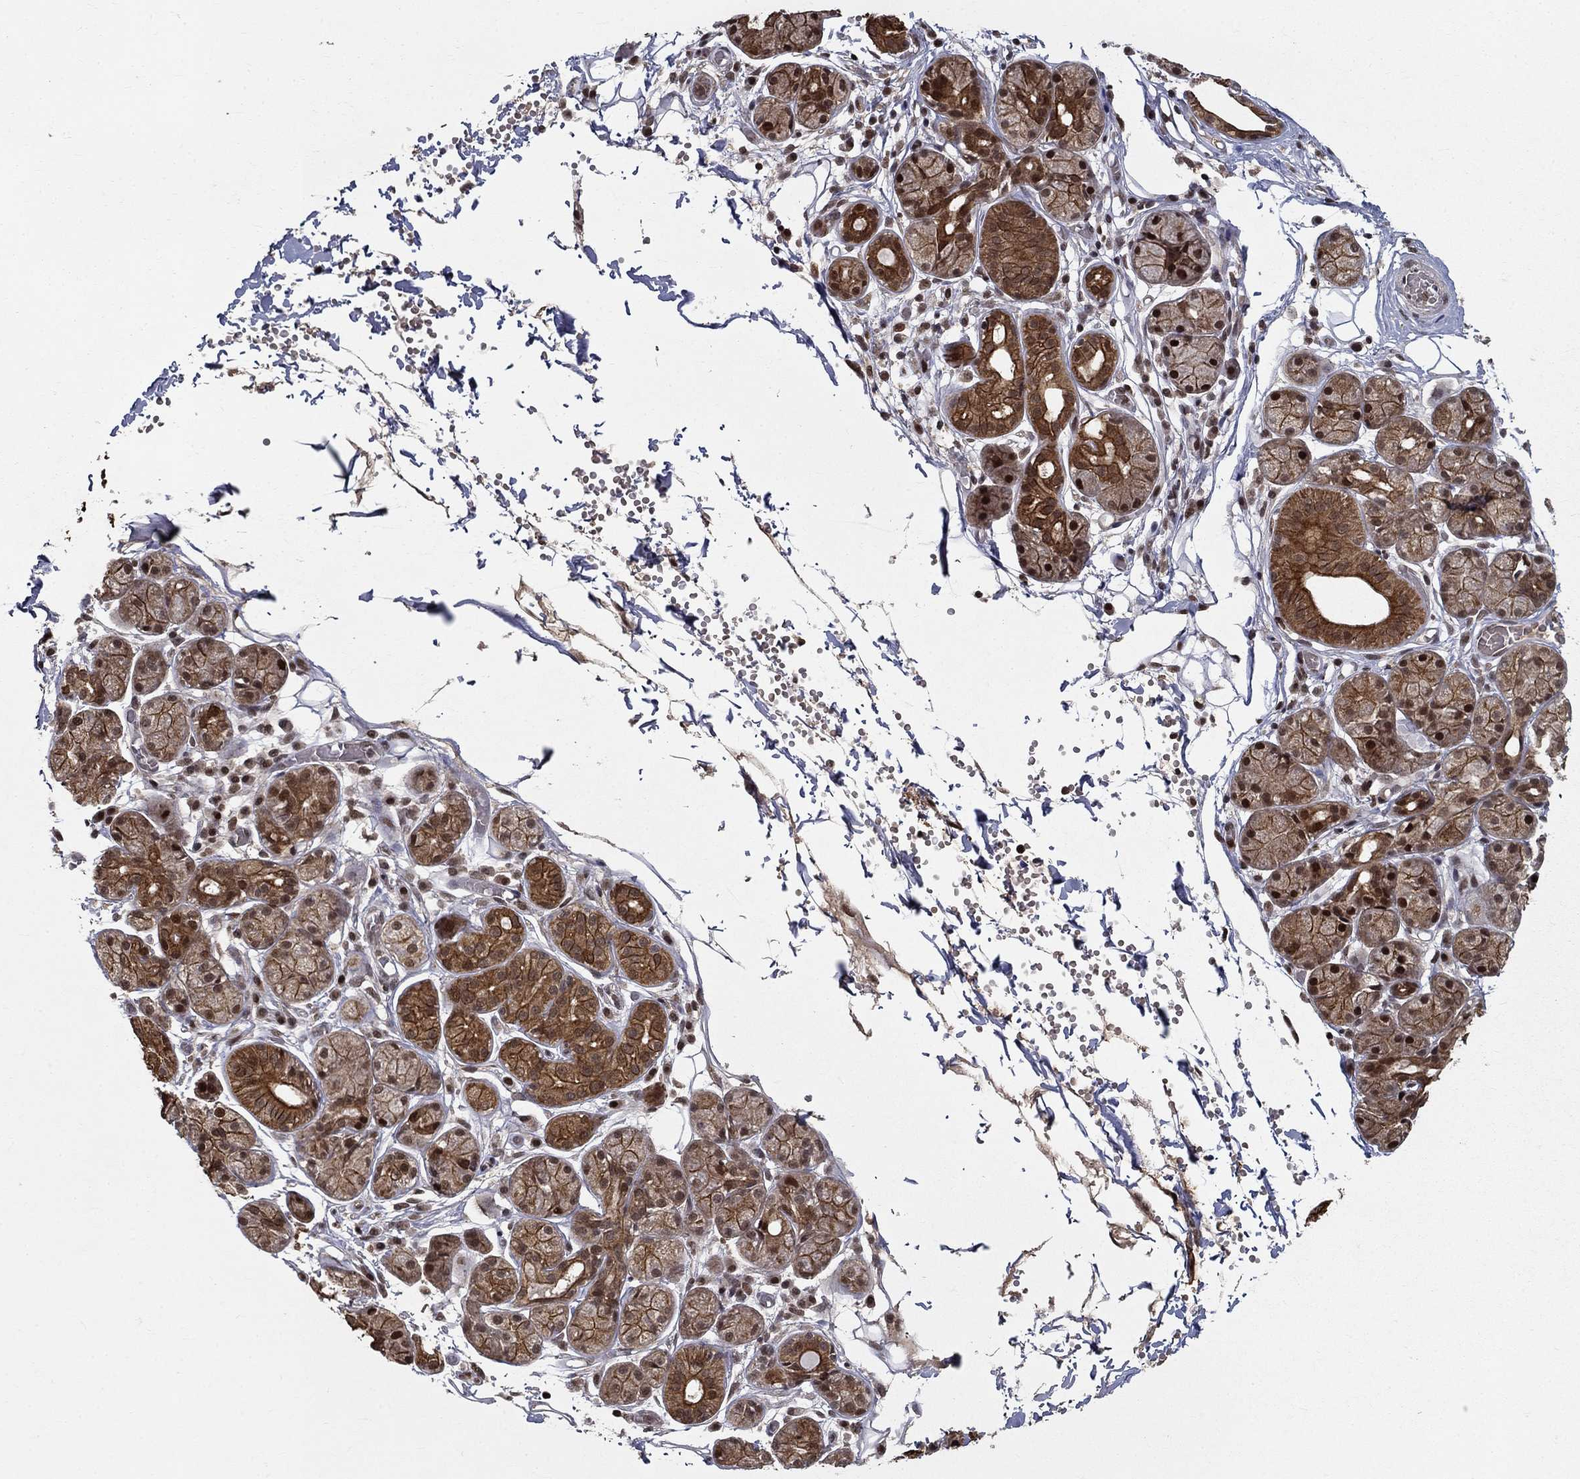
{"staining": {"intensity": "strong", "quantity": "25%-75%", "location": "cytoplasmic/membranous,nuclear"}, "tissue": "salivary gland", "cell_type": "Glandular cells", "image_type": "normal", "snomed": [{"axis": "morphology", "description": "Normal tissue, NOS"}, {"axis": "topography", "description": "Salivary gland"}, {"axis": "topography", "description": "Peripheral nerve tissue"}], "caption": "Salivary gland stained with immunohistochemistry demonstrates strong cytoplasmic/membranous,nuclear positivity in about 25%-75% of glandular cells. (brown staining indicates protein expression, while blue staining denotes nuclei).", "gene": "CDCA7L", "patient": {"sex": "male", "age": 71}}